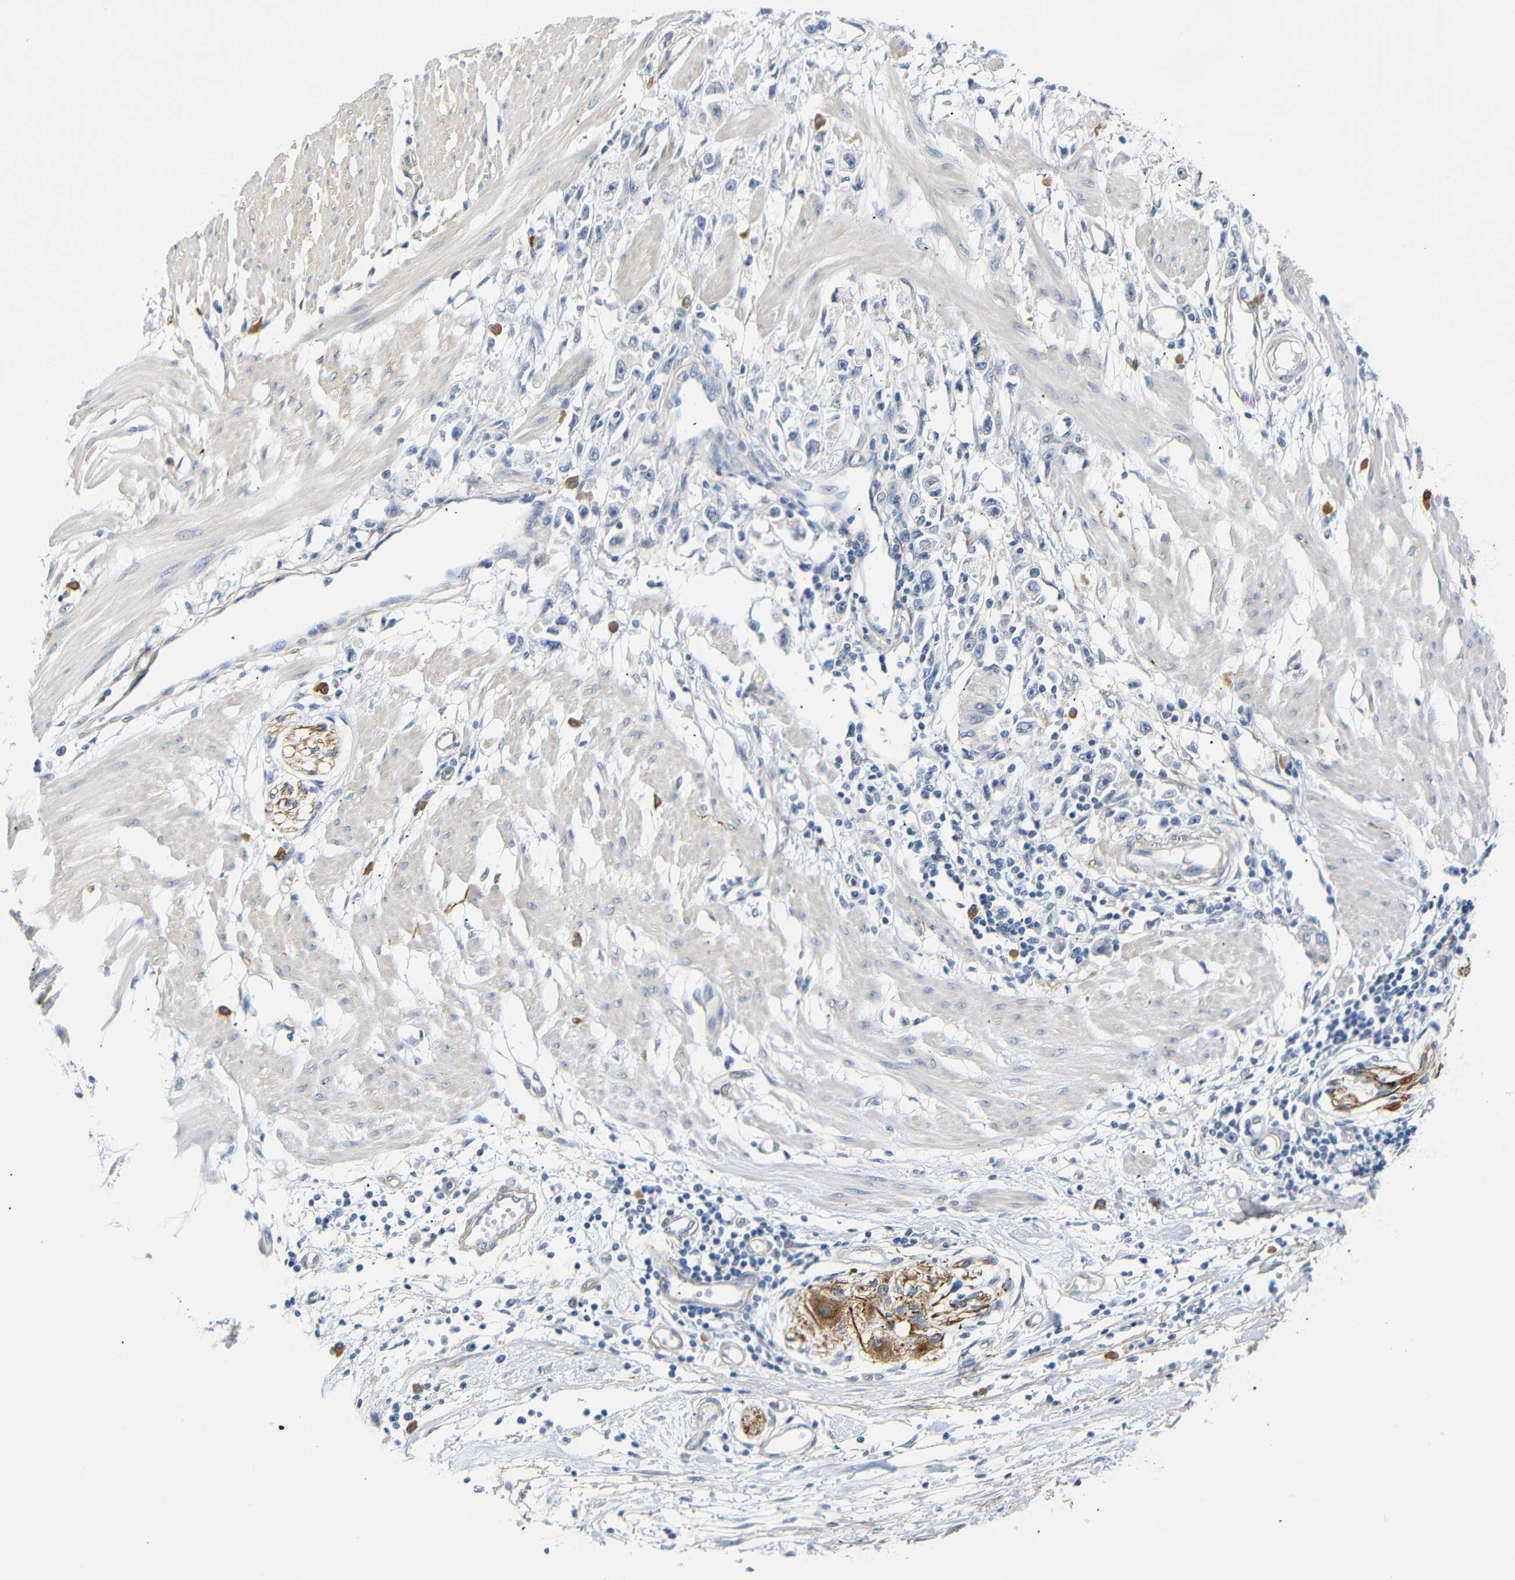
{"staining": {"intensity": "negative", "quantity": "none", "location": "none"}, "tissue": "stomach cancer", "cell_type": "Tumor cells", "image_type": "cancer", "snomed": [{"axis": "morphology", "description": "Adenocarcinoma, NOS"}, {"axis": "topography", "description": "Stomach"}], "caption": "Immunohistochemistry (IHC) micrograph of stomach cancer stained for a protein (brown), which demonstrates no expression in tumor cells.", "gene": "STMN3", "patient": {"sex": "female", "age": 59}}